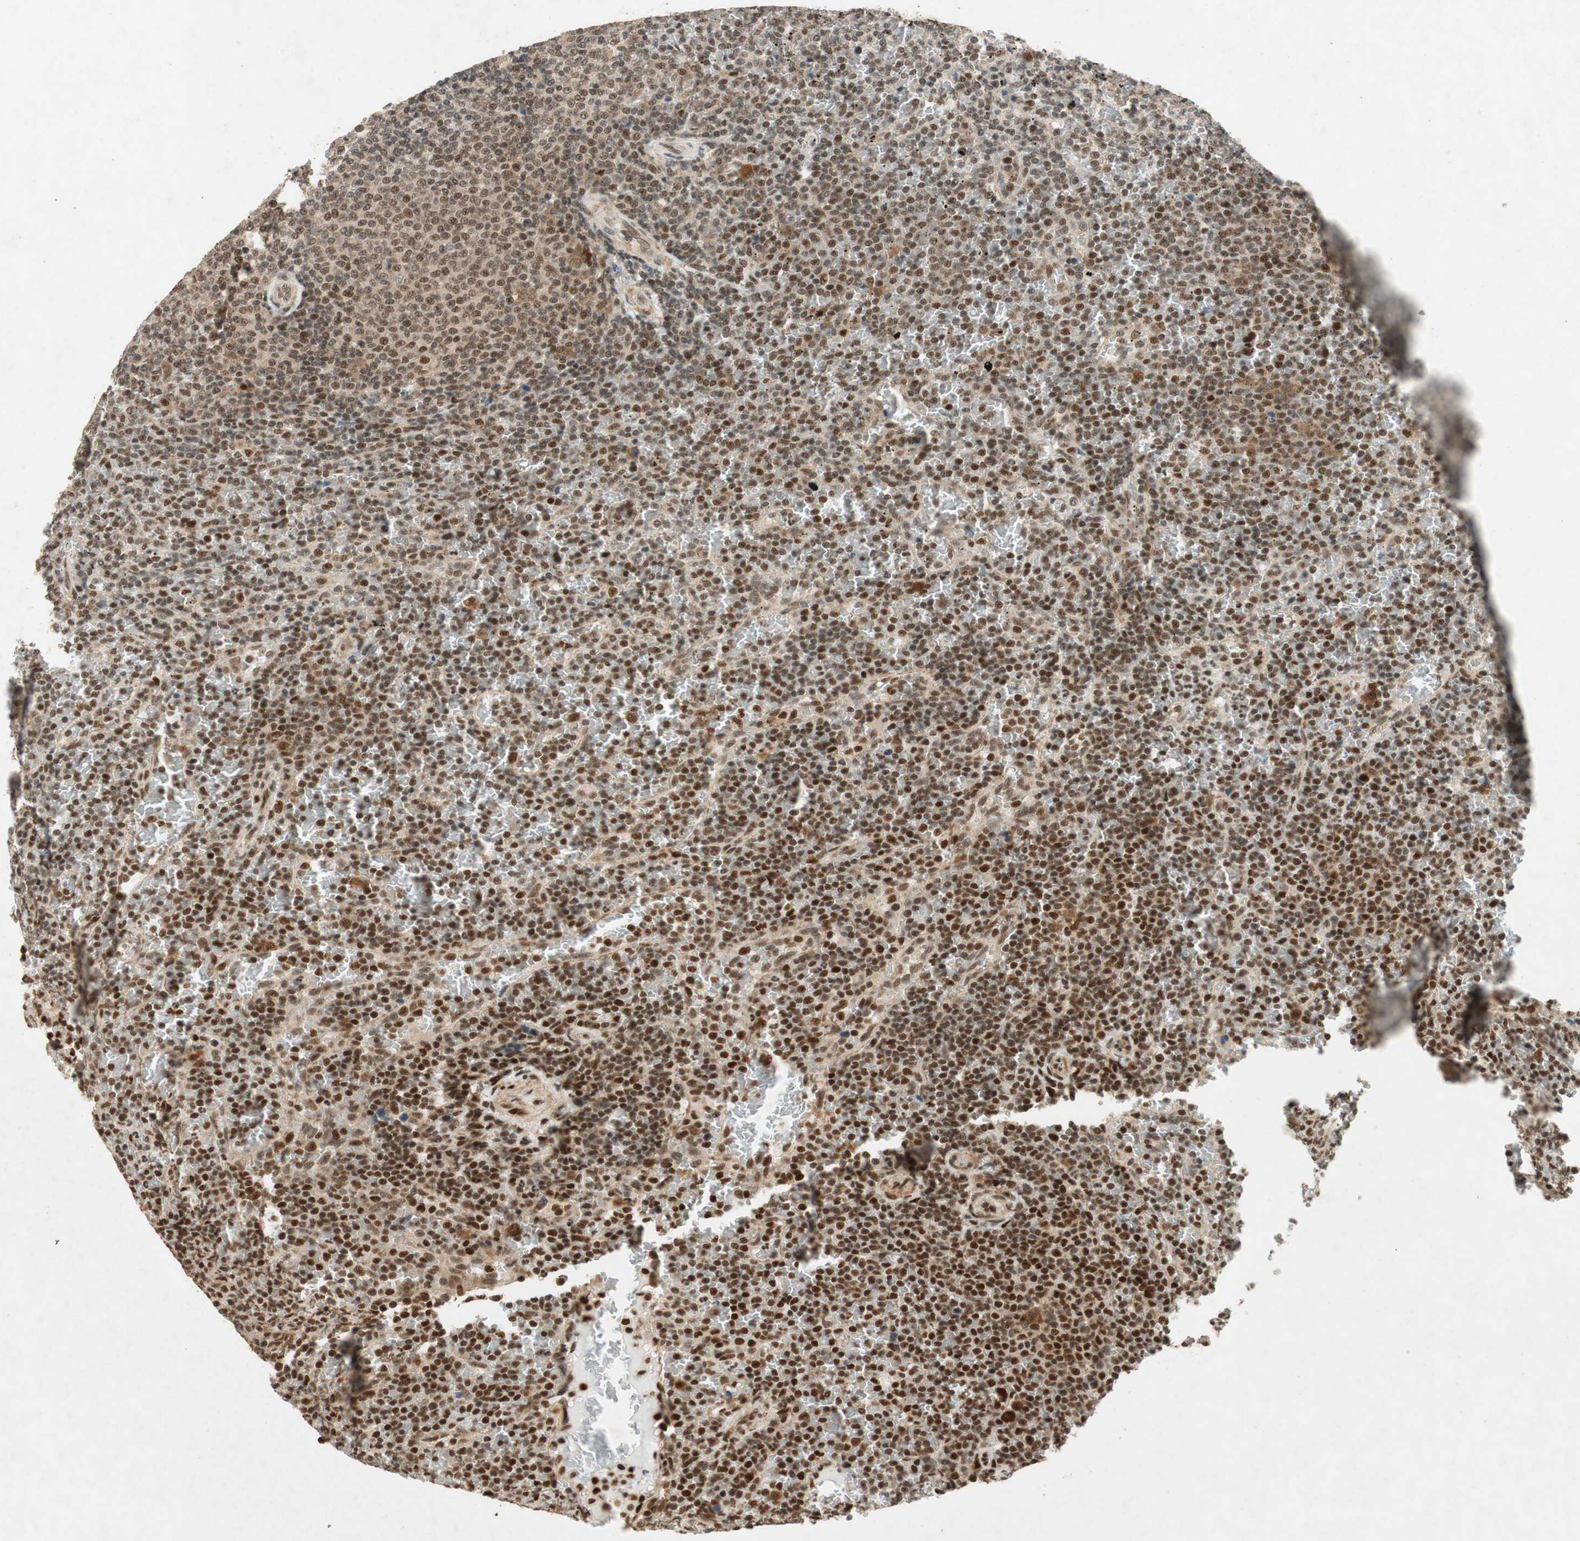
{"staining": {"intensity": "strong", "quantity": ">75%", "location": "nuclear"}, "tissue": "lymphoma", "cell_type": "Tumor cells", "image_type": "cancer", "snomed": [{"axis": "morphology", "description": "Malignant lymphoma, non-Hodgkin's type, Low grade"}, {"axis": "topography", "description": "Spleen"}], "caption": "Immunohistochemistry (IHC) staining of malignant lymphoma, non-Hodgkin's type (low-grade), which displays high levels of strong nuclear expression in about >75% of tumor cells indicating strong nuclear protein expression. The staining was performed using DAB (3,3'-diaminobenzidine) (brown) for protein detection and nuclei were counterstained in hematoxylin (blue).", "gene": "NCBP3", "patient": {"sex": "female", "age": 77}}